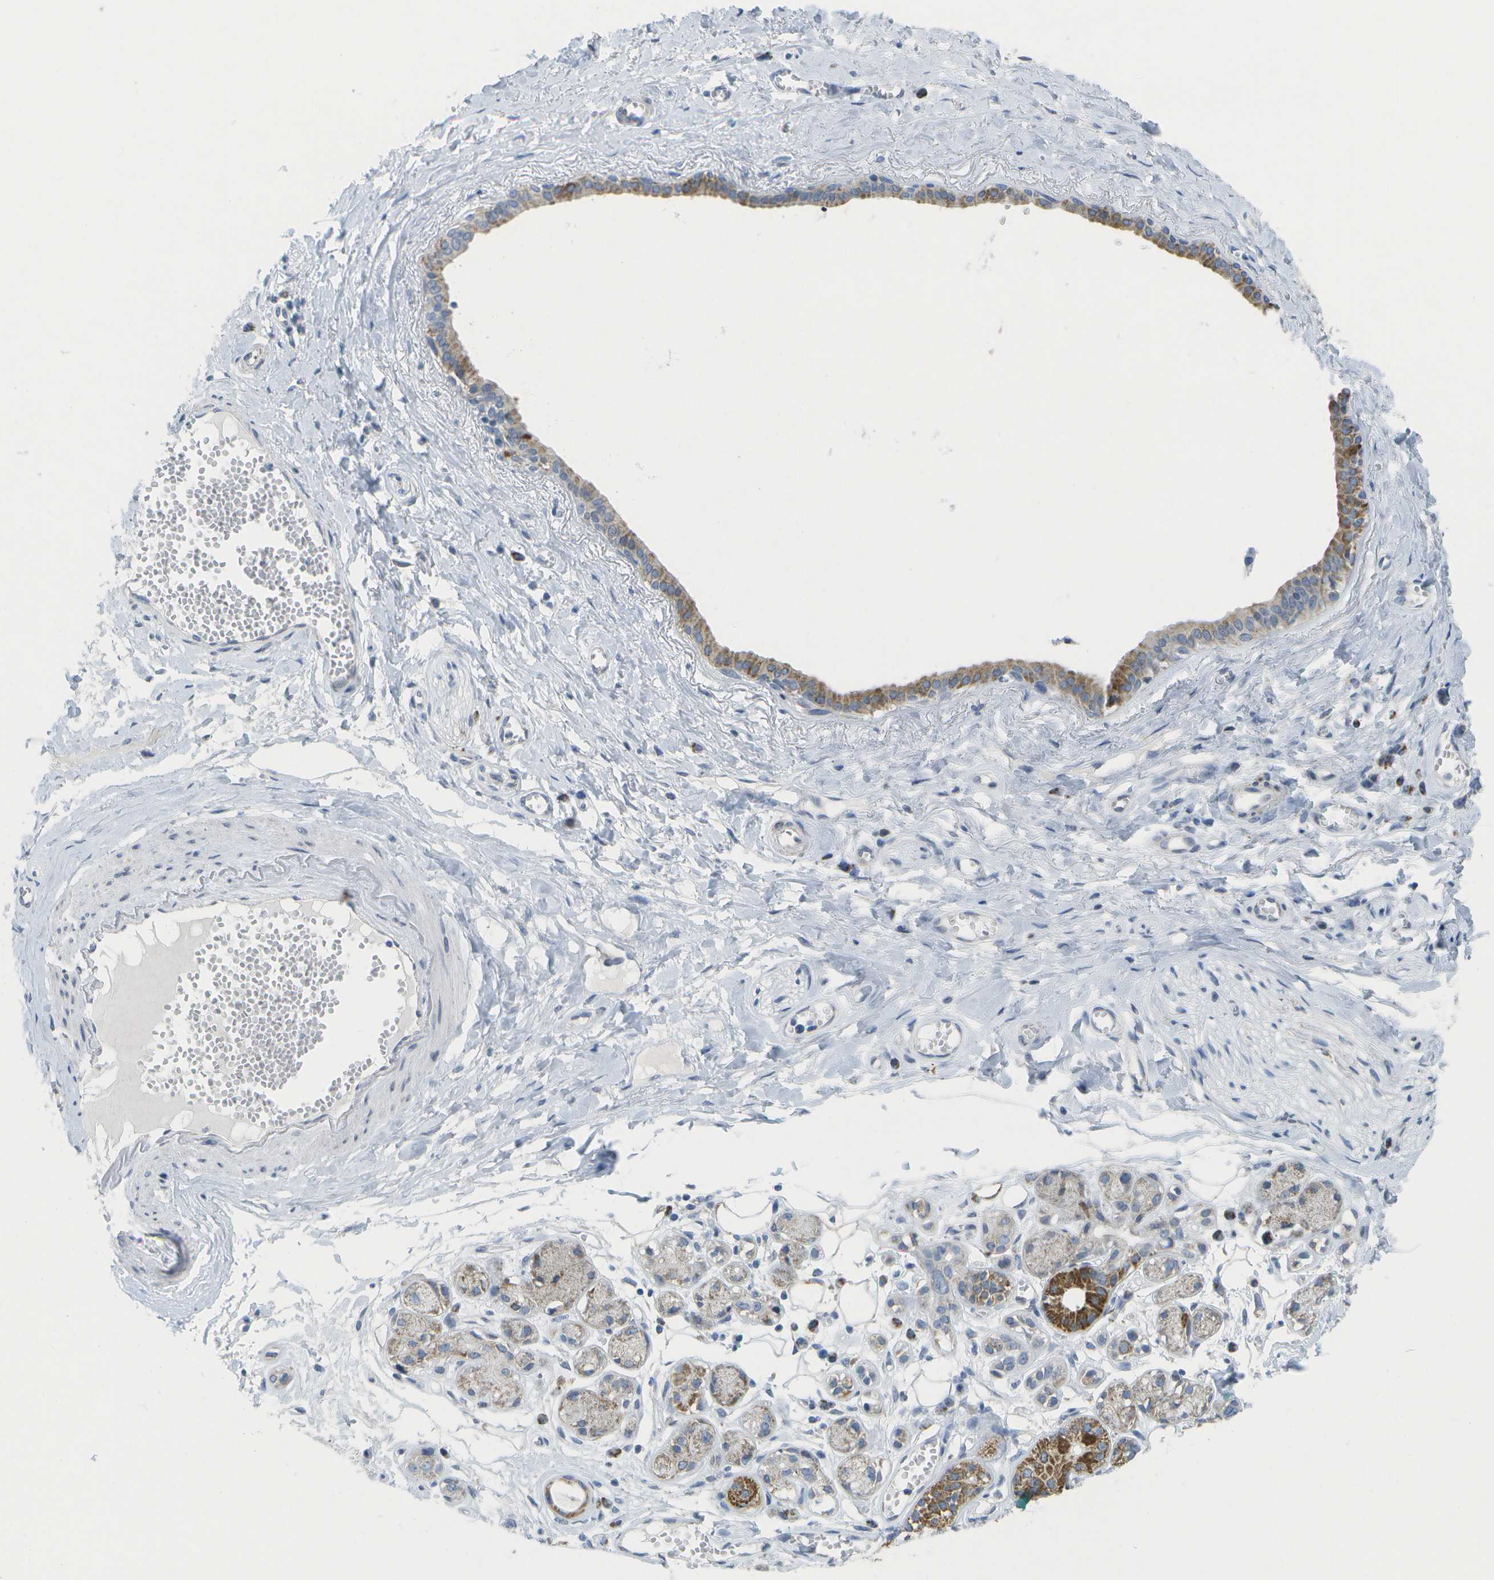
{"staining": {"intensity": "negative", "quantity": "none", "location": "none"}, "tissue": "adipose tissue", "cell_type": "Adipocytes", "image_type": "normal", "snomed": [{"axis": "morphology", "description": "Normal tissue, NOS"}, {"axis": "morphology", "description": "Inflammation, NOS"}, {"axis": "topography", "description": "Salivary gland"}, {"axis": "topography", "description": "Peripheral nerve tissue"}], "caption": "Normal adipose tissue was stained to show a protein in brown. There is no significant expression in adipocytes.", "gene": "TMEM223", "patient": {"sex": "female", "age": 75}}